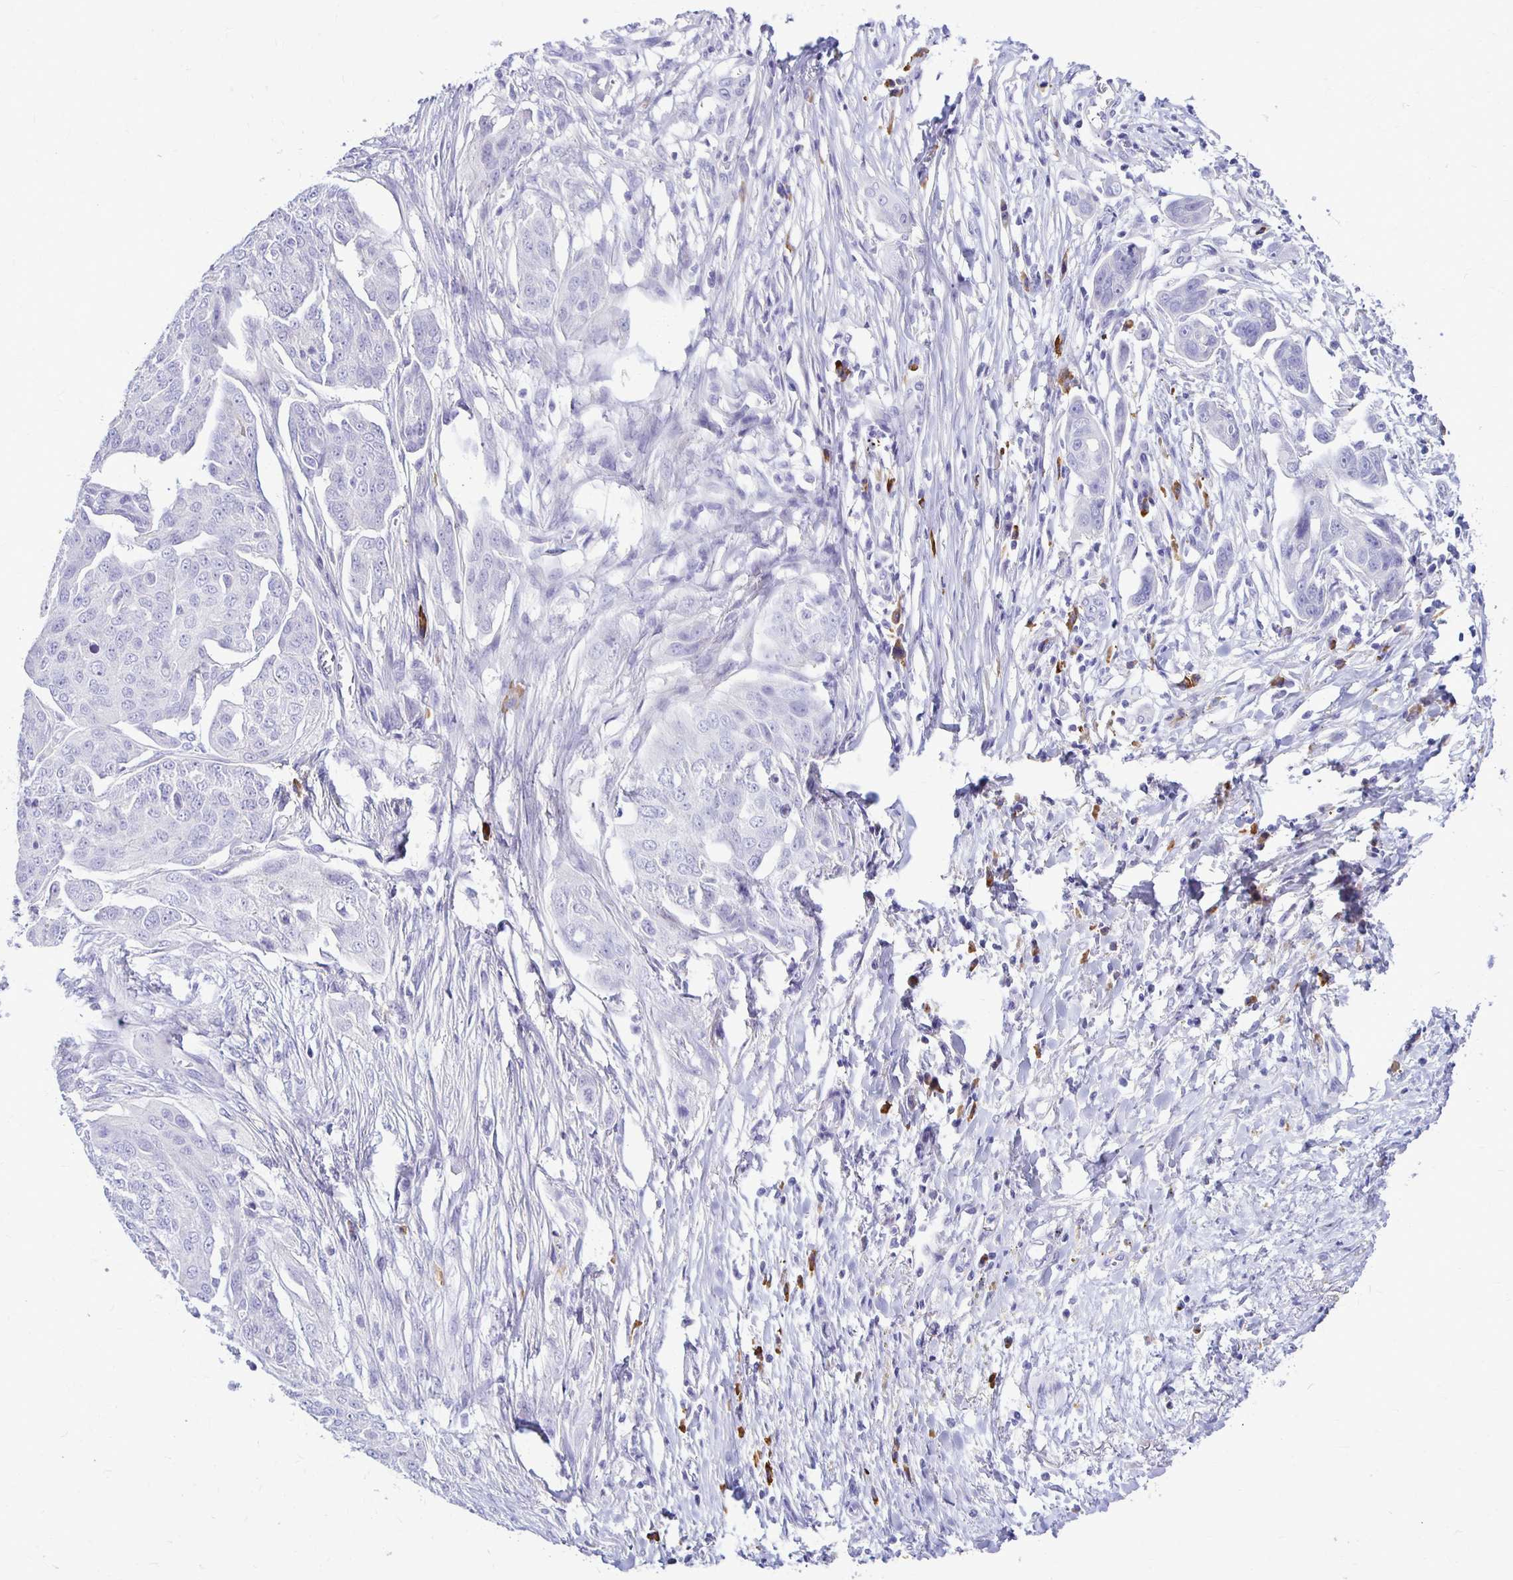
{"staining": {"intensity": "negative", "quantity": "none", "location": "none"}, "tissue": "ovarian cancer", "cell_type": "Tumor cells", "image_type": "cancer", "snomed": [{"axis": "morphology", "description": "Carcinoma, endometroid"}, {"axis": "topography", "description": "Ovary"}], "caption": "Human endometroid carcinoma (ovarian) stained for a protein using IHC shows no positivity in tumor cells.", "gene": "FNTB", "patient": {"sex": "female", "age": 70}}